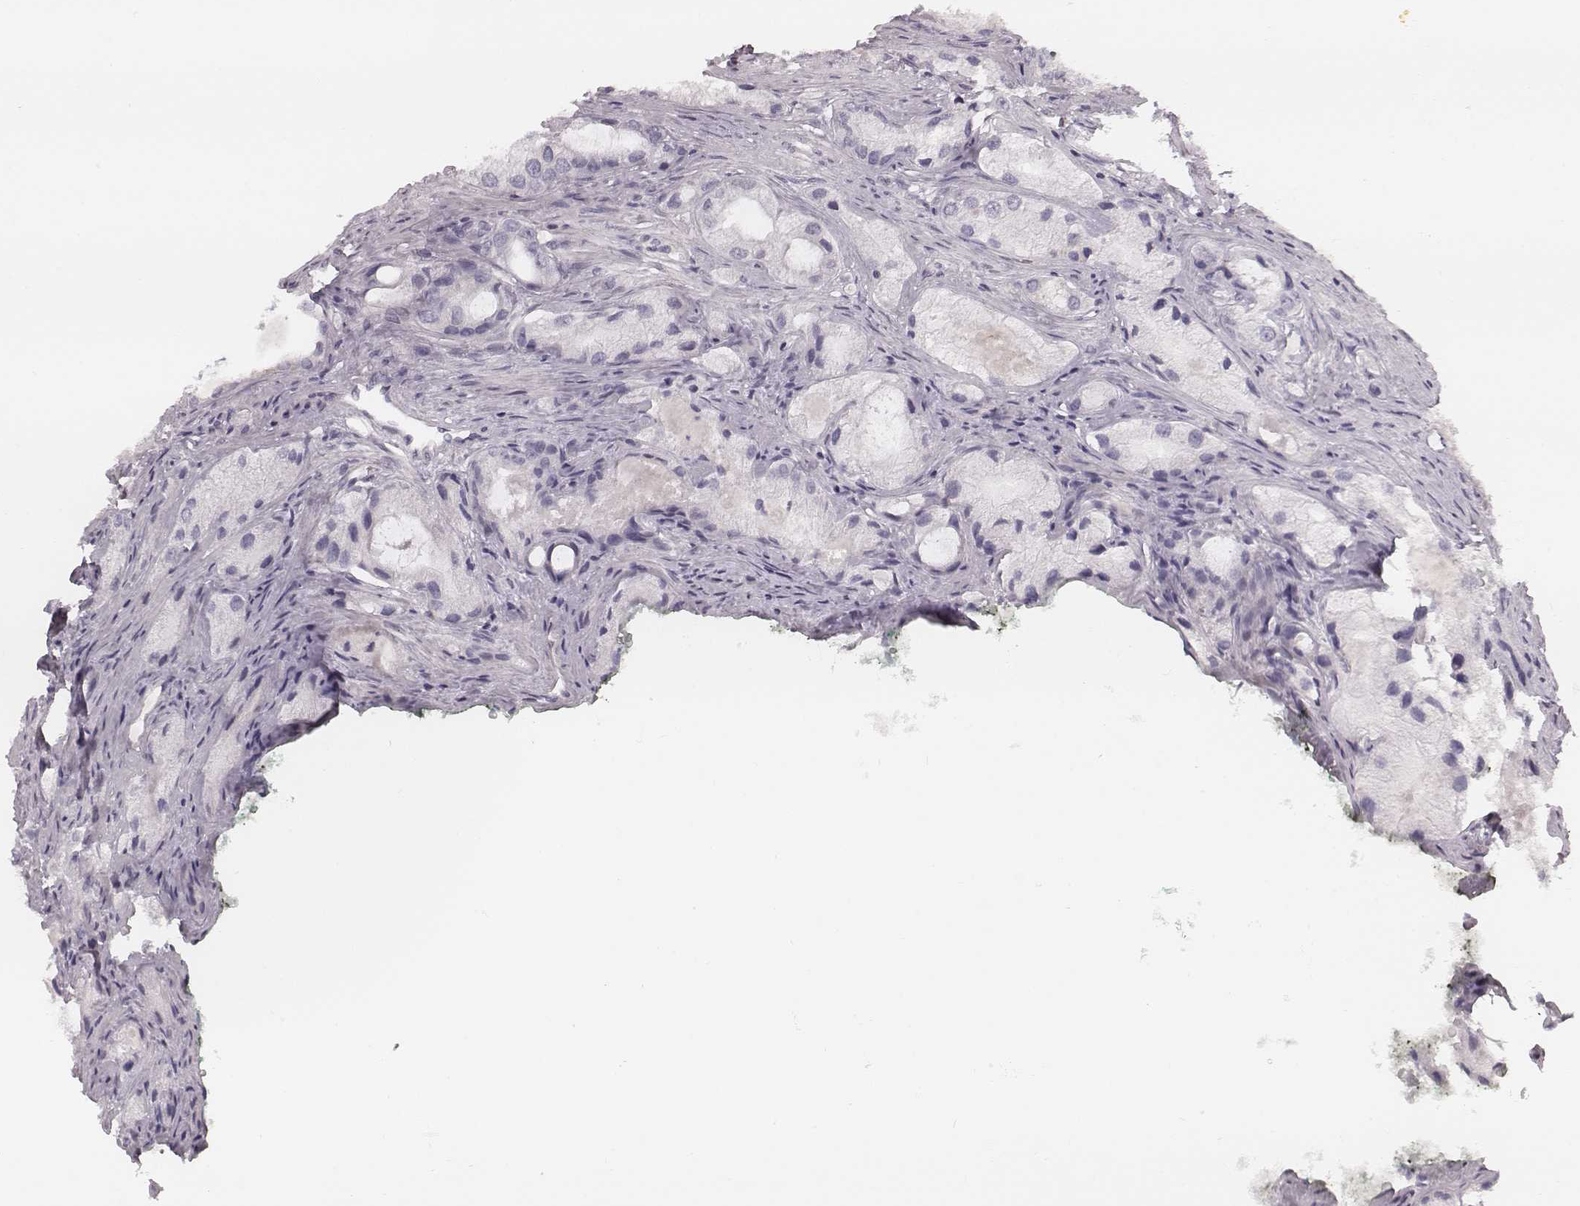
{"staining": {"intensity": "negative", "quantity": "none", "location": "none"}, "tissue": "prostate cancer", "cell_type": "Tumor cells", "image_type": "cancer", "snomed": [{"axis": "morphology", "description": "Adenocarcinoma, Low grade"}, {"axis": "topography", "description": "Prostate"}], "caption": "Tumor cells are negative for protein expression in human prostate cancer (adenocarcinoma (low-grade)). The staining was performed using DAB (3,3'-diaminobenzidine) to visualize the protein expression in brown, while the nuclei were stained in blue with hematoxylin (Magnification: 20x).", "gene": "S100Z", "patient": {"sex": "male", "age": 68}}